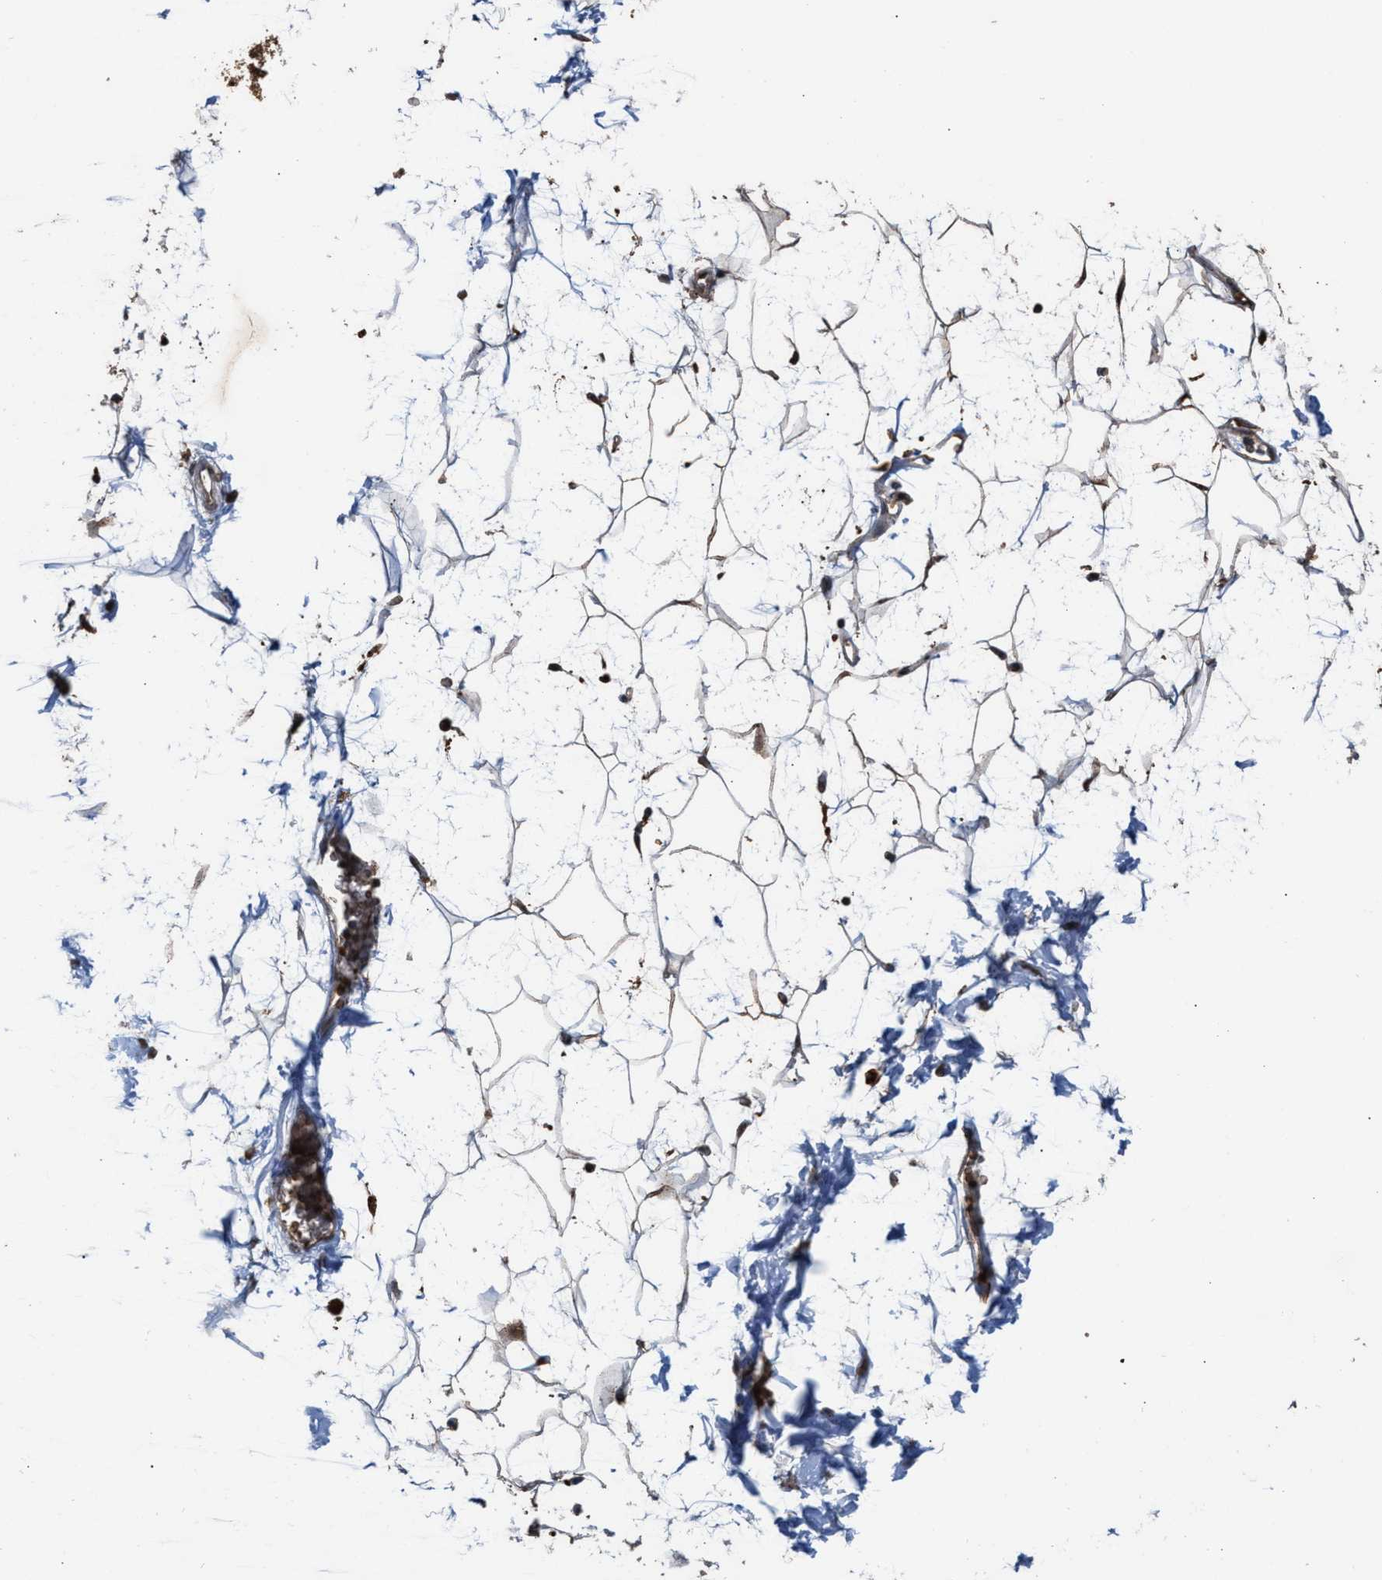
{"staining": {"intensity": "weak", "quantity": ">75%", "location": "cytoplasmic/membranous"}, "tissue": "adipose tissue", "cell_type": "Adipocytes", "image_type": "normal", "snomed": [{"axis": "morphology", "description": "Normal tissue, NOS"}, {"axis": "topography", "description": "Soft tissue"}], "caption": "IHC image of normal human adipose tissue stained for a protein (brown), which reveals low levels of weak cytoplasmic/membranous expression in approximately >75% of adipocytes.", "gene": "ELMO3", "patient": {"sex": "male", "age": 72}}